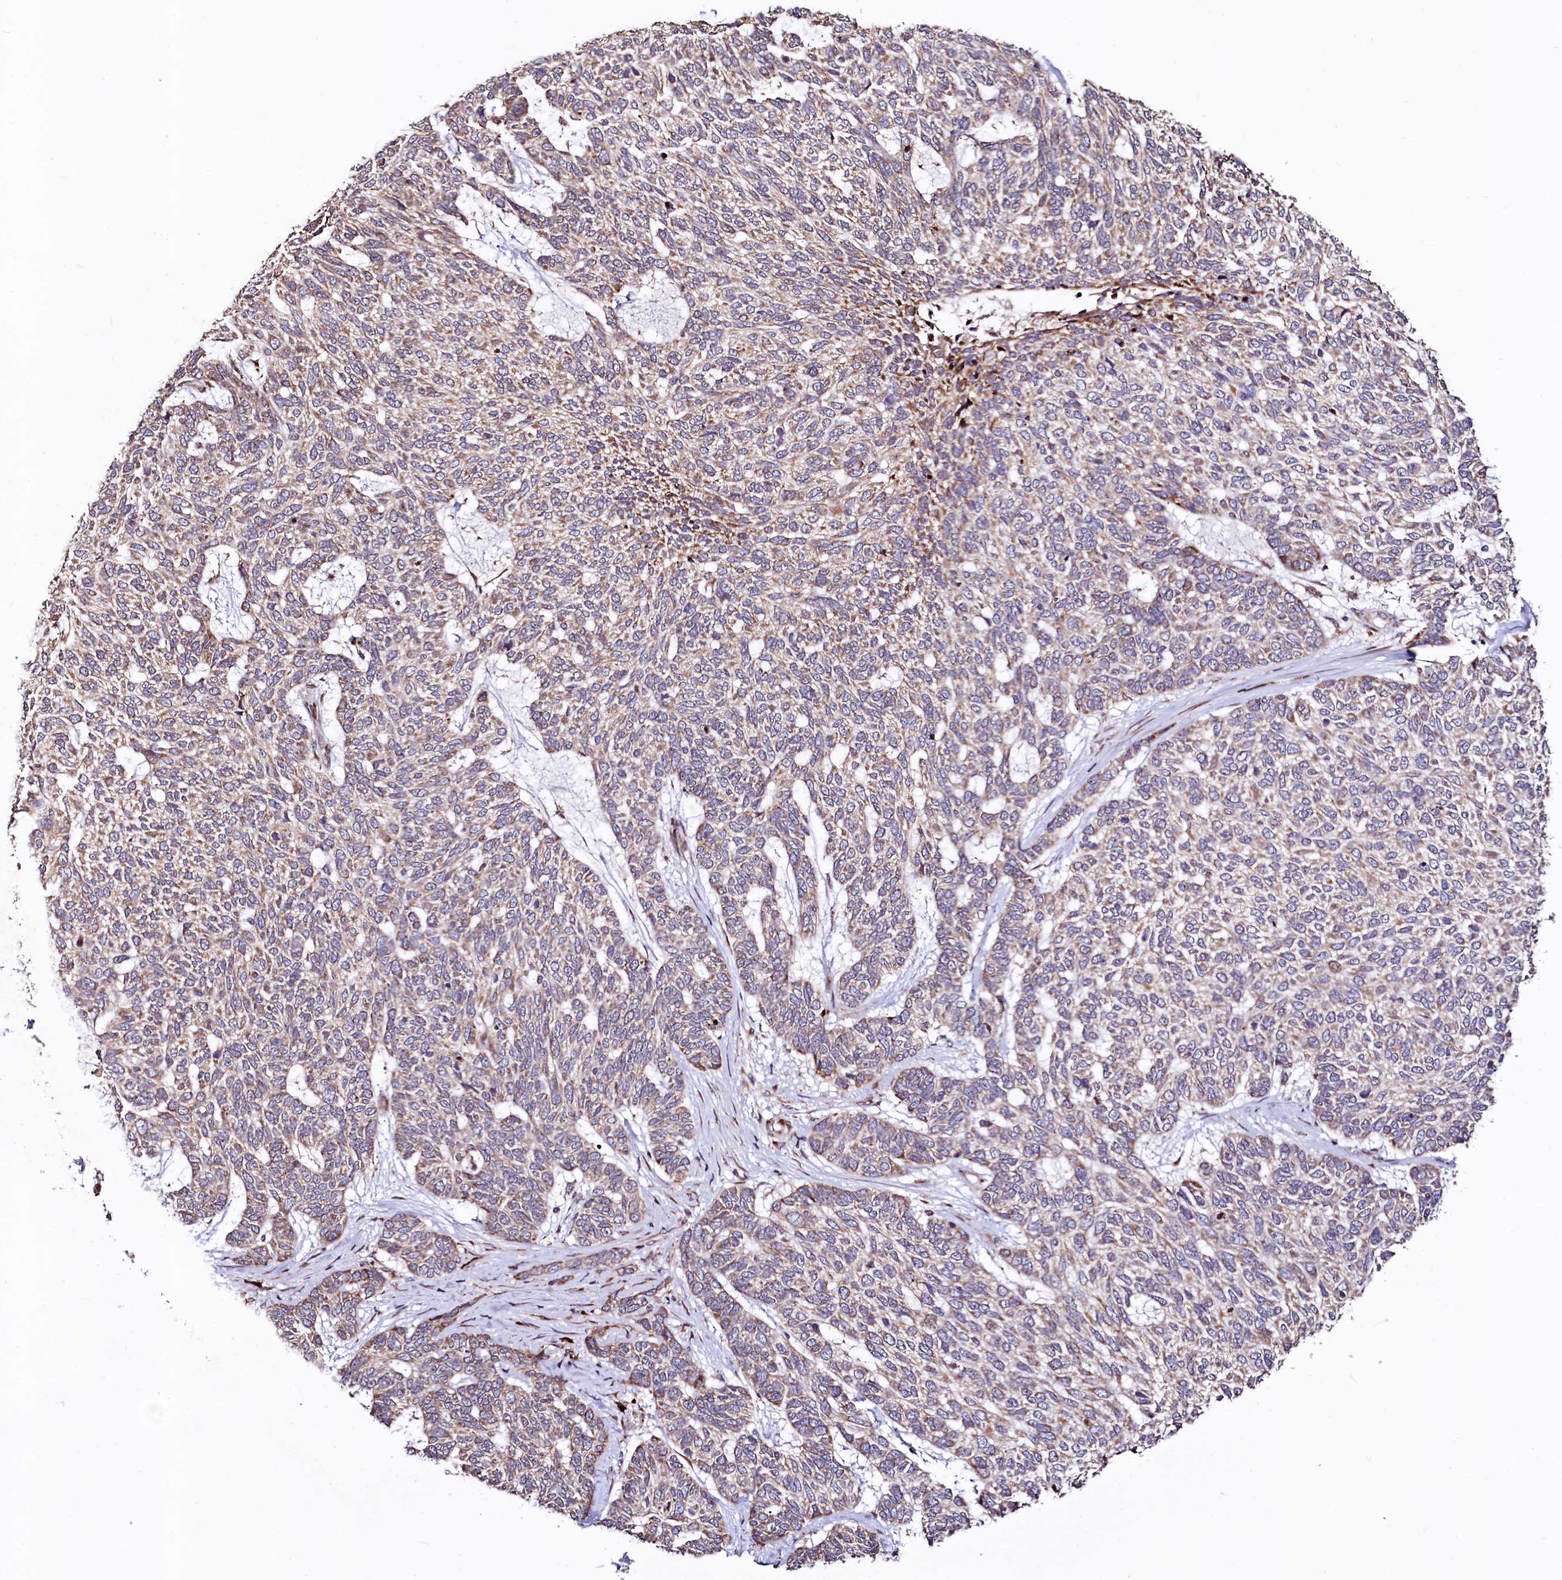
{"staining": {"intensity": "weak", "quantity": "25%-75%", "location": "cytoplasmic/membranous"}, "tissue": "skin cancer", "cell_type": "Tumor cells", "image_type": "cancer", "snomed": [{"axis": "morphology", "description": "Basal cell carcinoma"}, {"axis": "topography", "description": "Skin"}], "caption": "Protein analysis of basal cell carcinoma (skin) tissue exhibits weak cytoplasmic/membranous expression in about 25%-75% of tumor cells.", "gene": "C5orf15", "patient": {"sex": "female", "age": 65}}